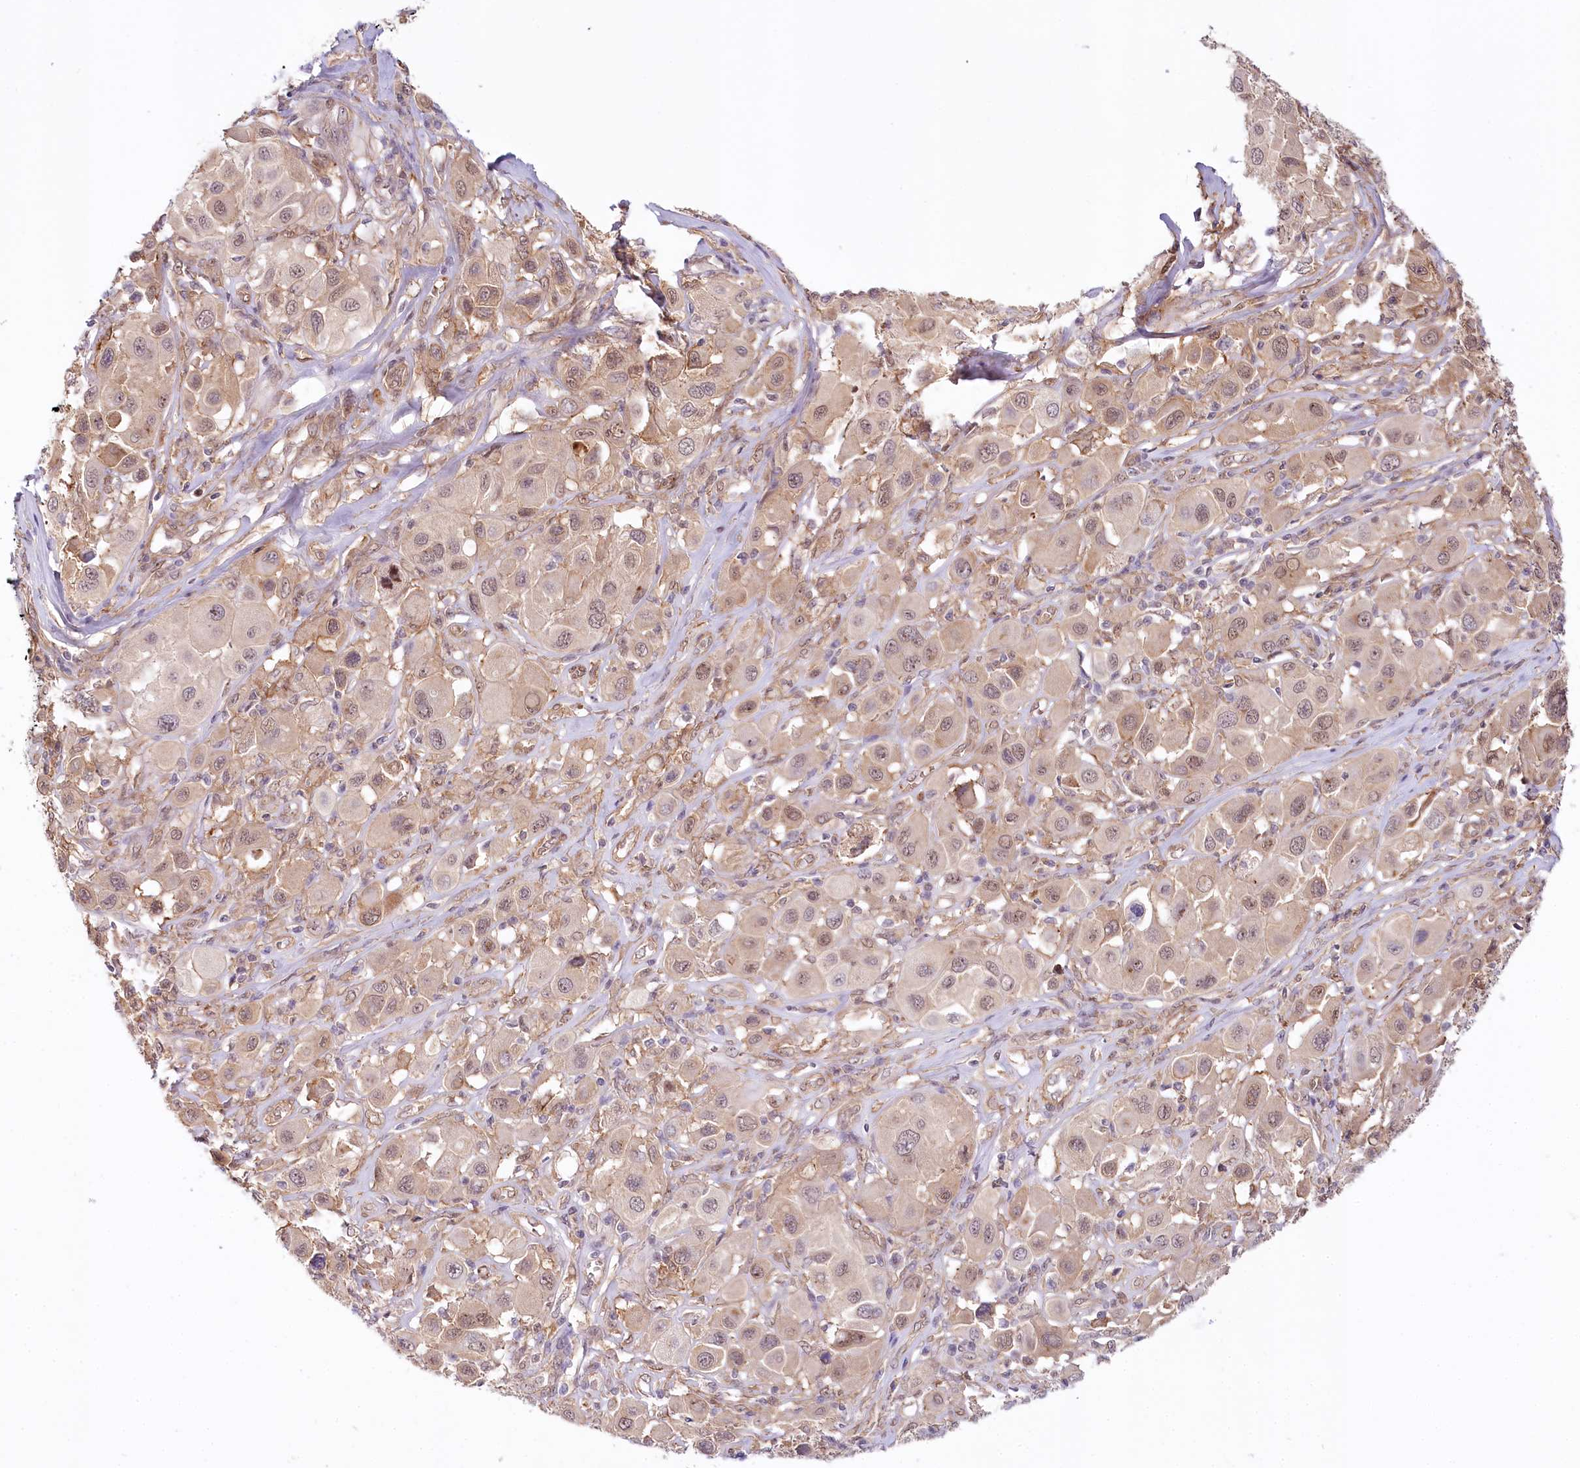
{"staining": {"intensity": "weak", "quantity": "<25%", "location": "cytoplasmic/membranous,nuclear"}, "tissue": "melanoma", "cell_type": "Tumor cells", "image_type": "cancer", "snomed": [{"axis": "morphology", "description": "Malignant melanoma, Metastatic site"}, {"axis": "topography", "description": "Skin"}], "caption": "IHC histopathology image of melanoma stained for a protein (brown), which exhibits no positivity in tumor cells.", "gene": "TUBGCP2", "patient": {"sex": "male", "age": 41}}